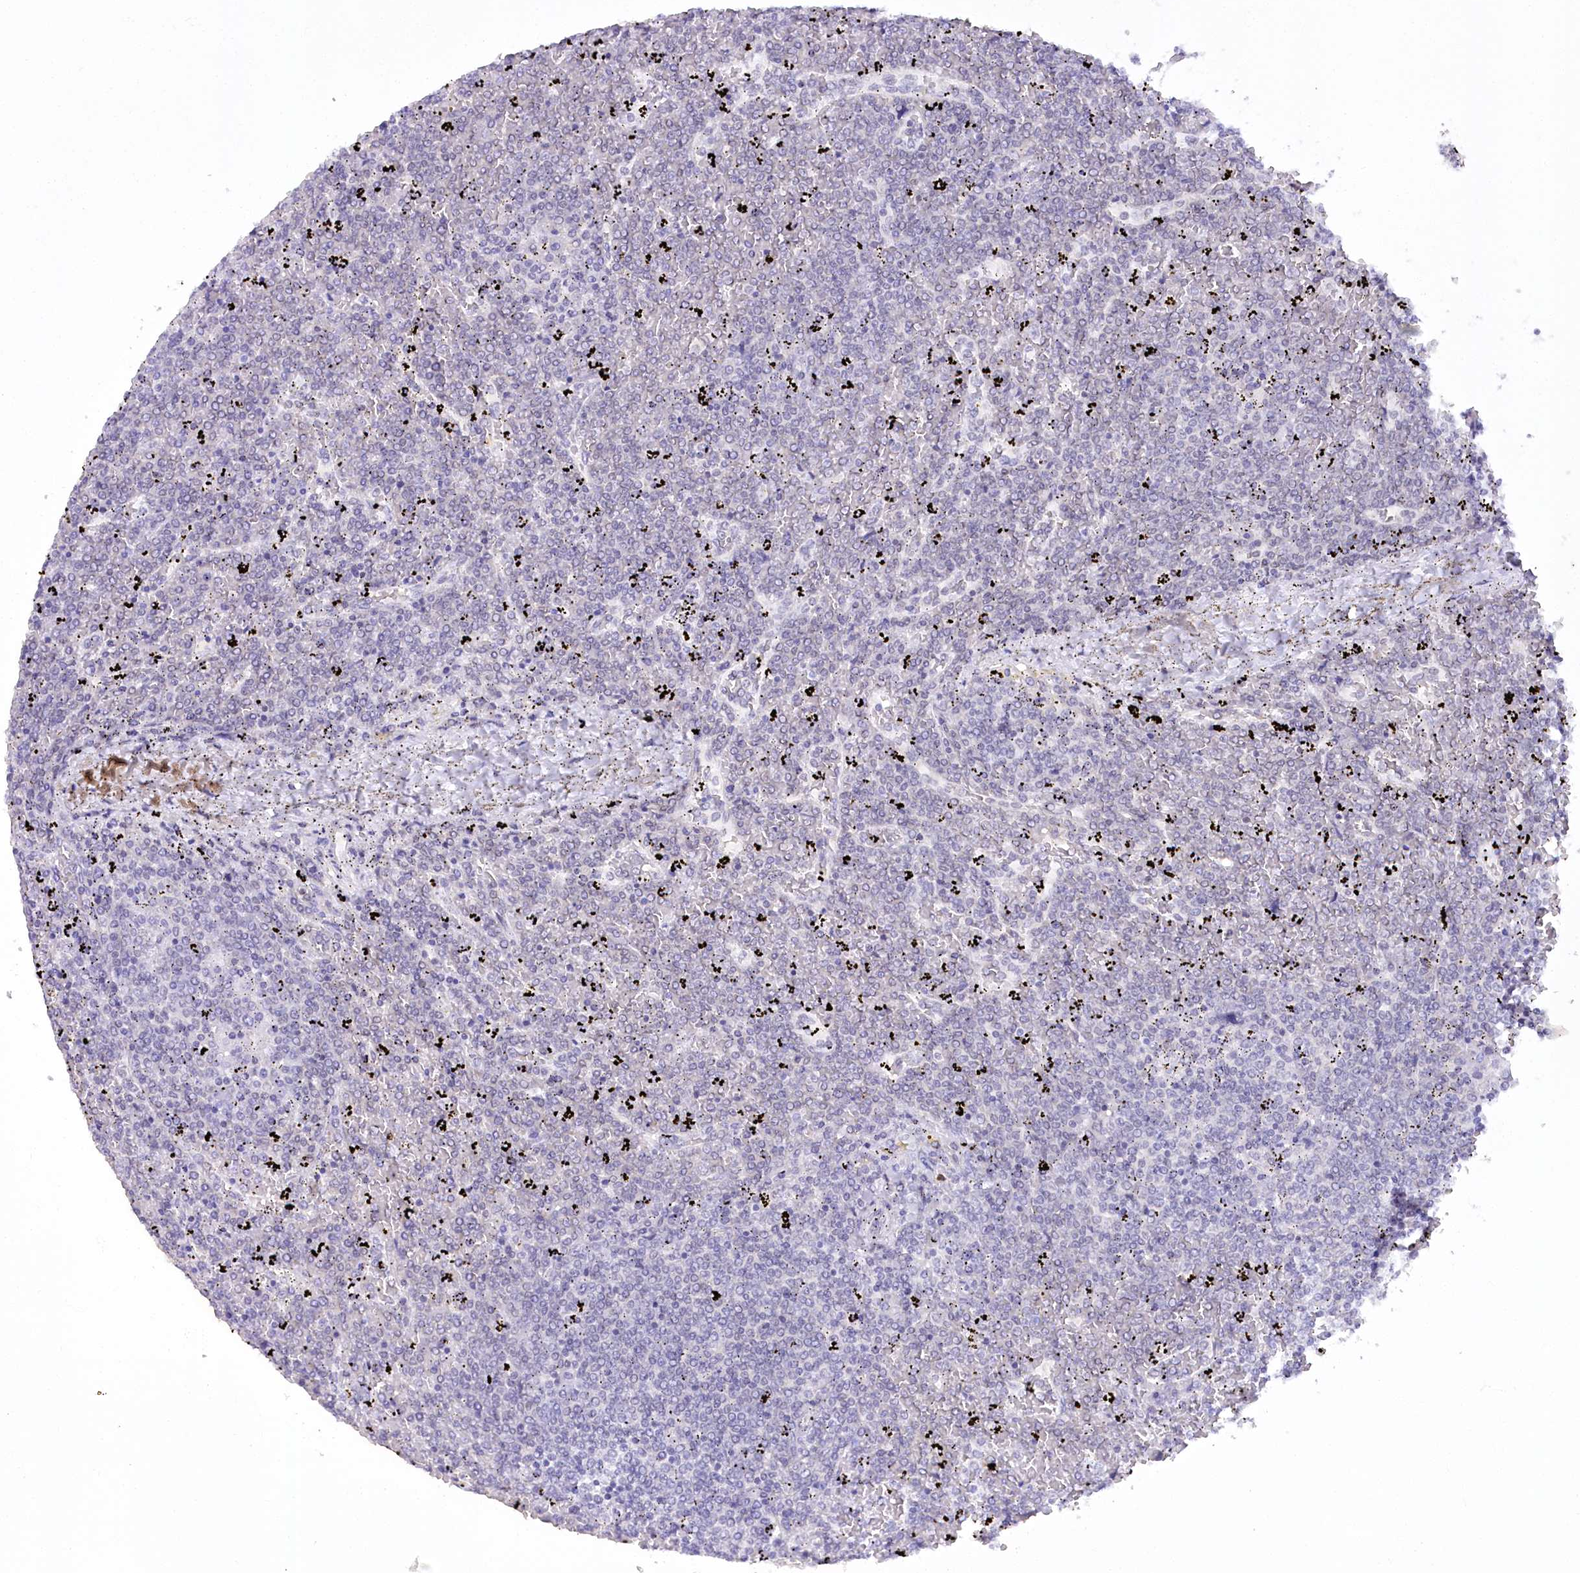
{"staining": {"intensity": "negative", "quantity": "none", "location": "none"}, "tissue": "lymphoma", "cell_type": "Tumor cells", "image_type": "cancer", "snomed": [{"axis": "morphology", "description": "Malignant lymphoma, non-Hodgkin's type, Low grade"}, {"axis": "topography", "description": "Spleen"}], "caption": "IHC histopathology image of neoplastic tissue: malignant lymphoma, non-Hodgkin's type (low-grade) stained with DAB demonstrates no significant protein expression in tumor cells.", "gene": "HNRNPA0", "patient": {"sex": "female", "age": 19}}